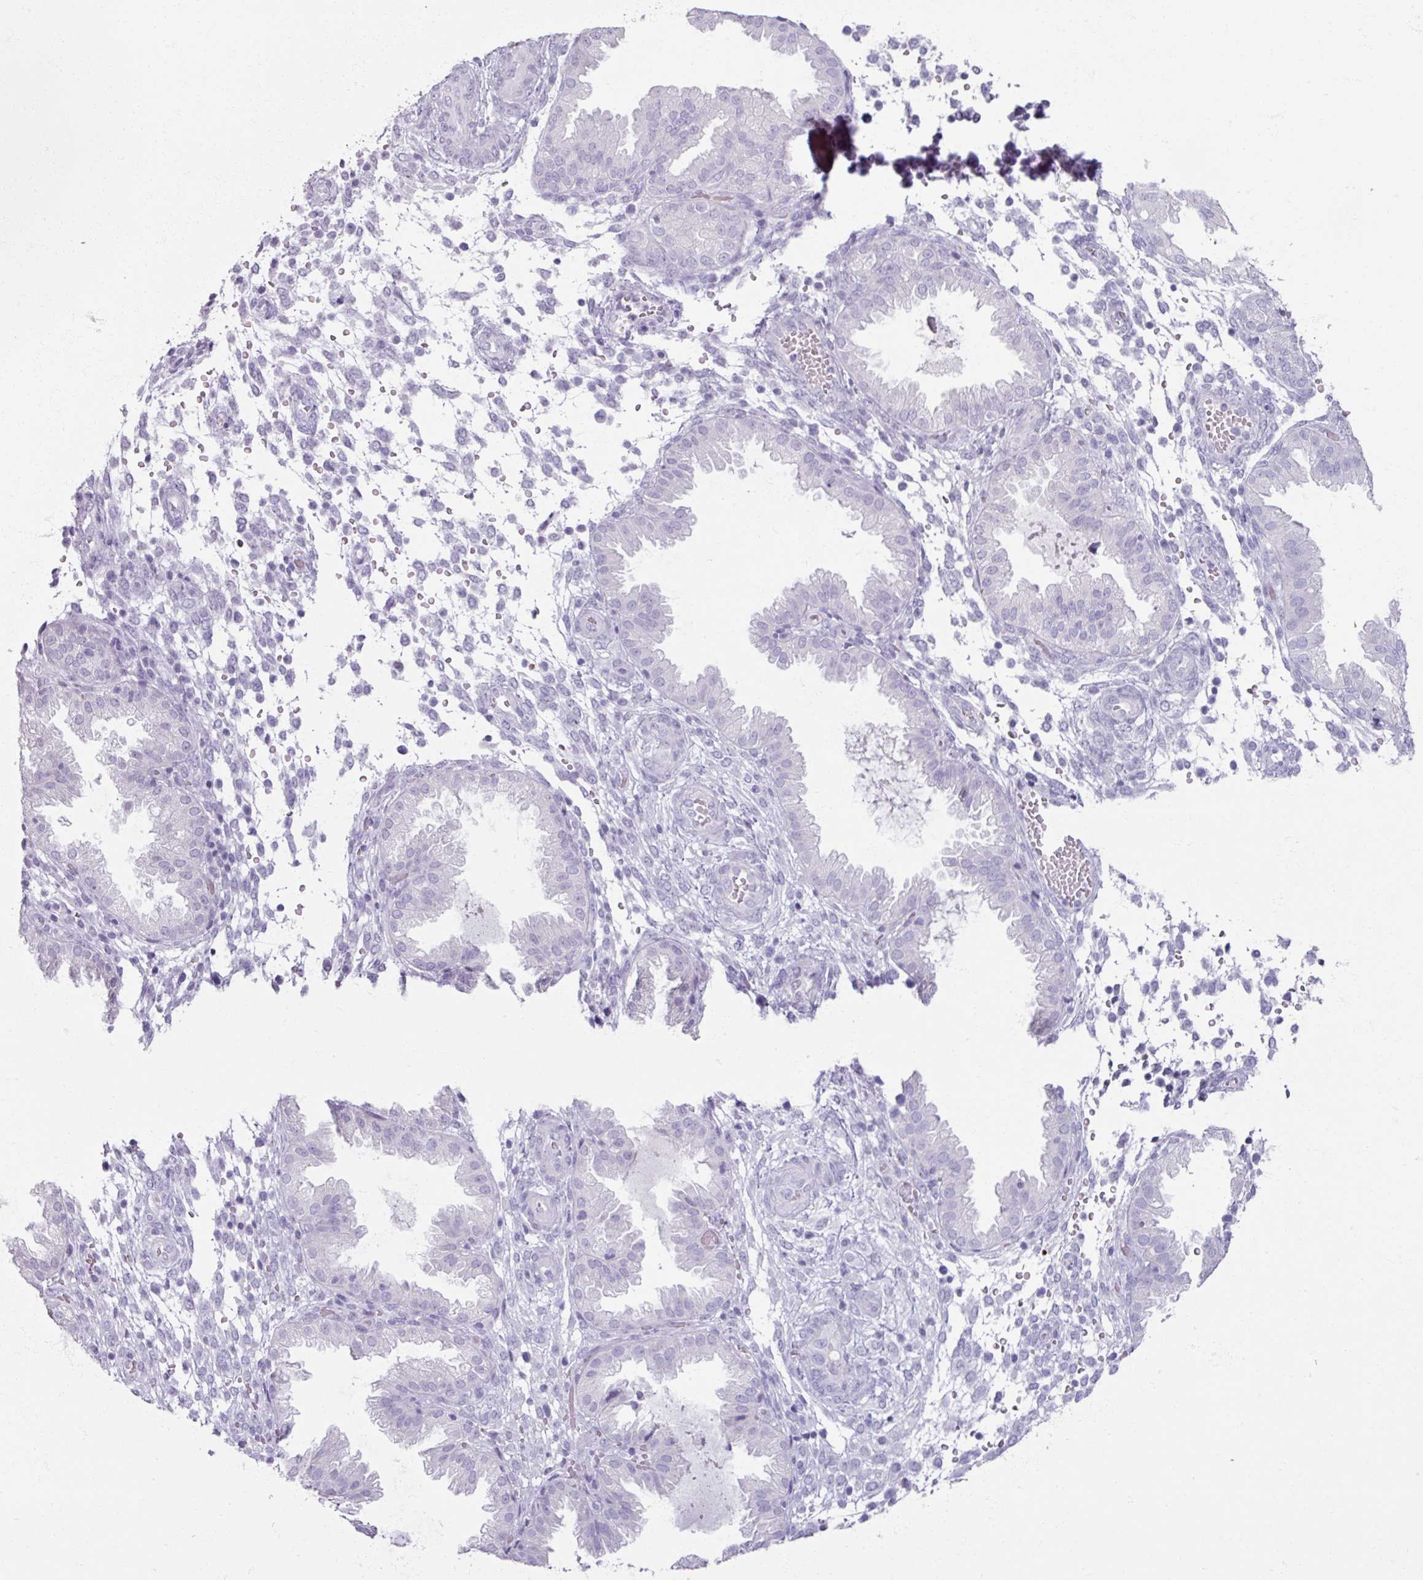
{"staining": {"intensity": "negative", "quantity": "none", "location": "none"}, "tissue": "endometrium", "cell_type": "Cells in endometrial stroma", "image_type": "normal", "snomed": [{"axis": "morphology", "description": "Normal tissue, NOS"}, {"axis": "topography", "description": "Endometrium"}], "caption": "Endometrium was stained to show a protein in brown. There is no significant expression in cells in endometrial stroma. (DAB (3,3'-diaminobenzidine) IHC with hematoxylin counter stain).", "gene": "TG", "patient": {"sex": "female", "age": 33}}